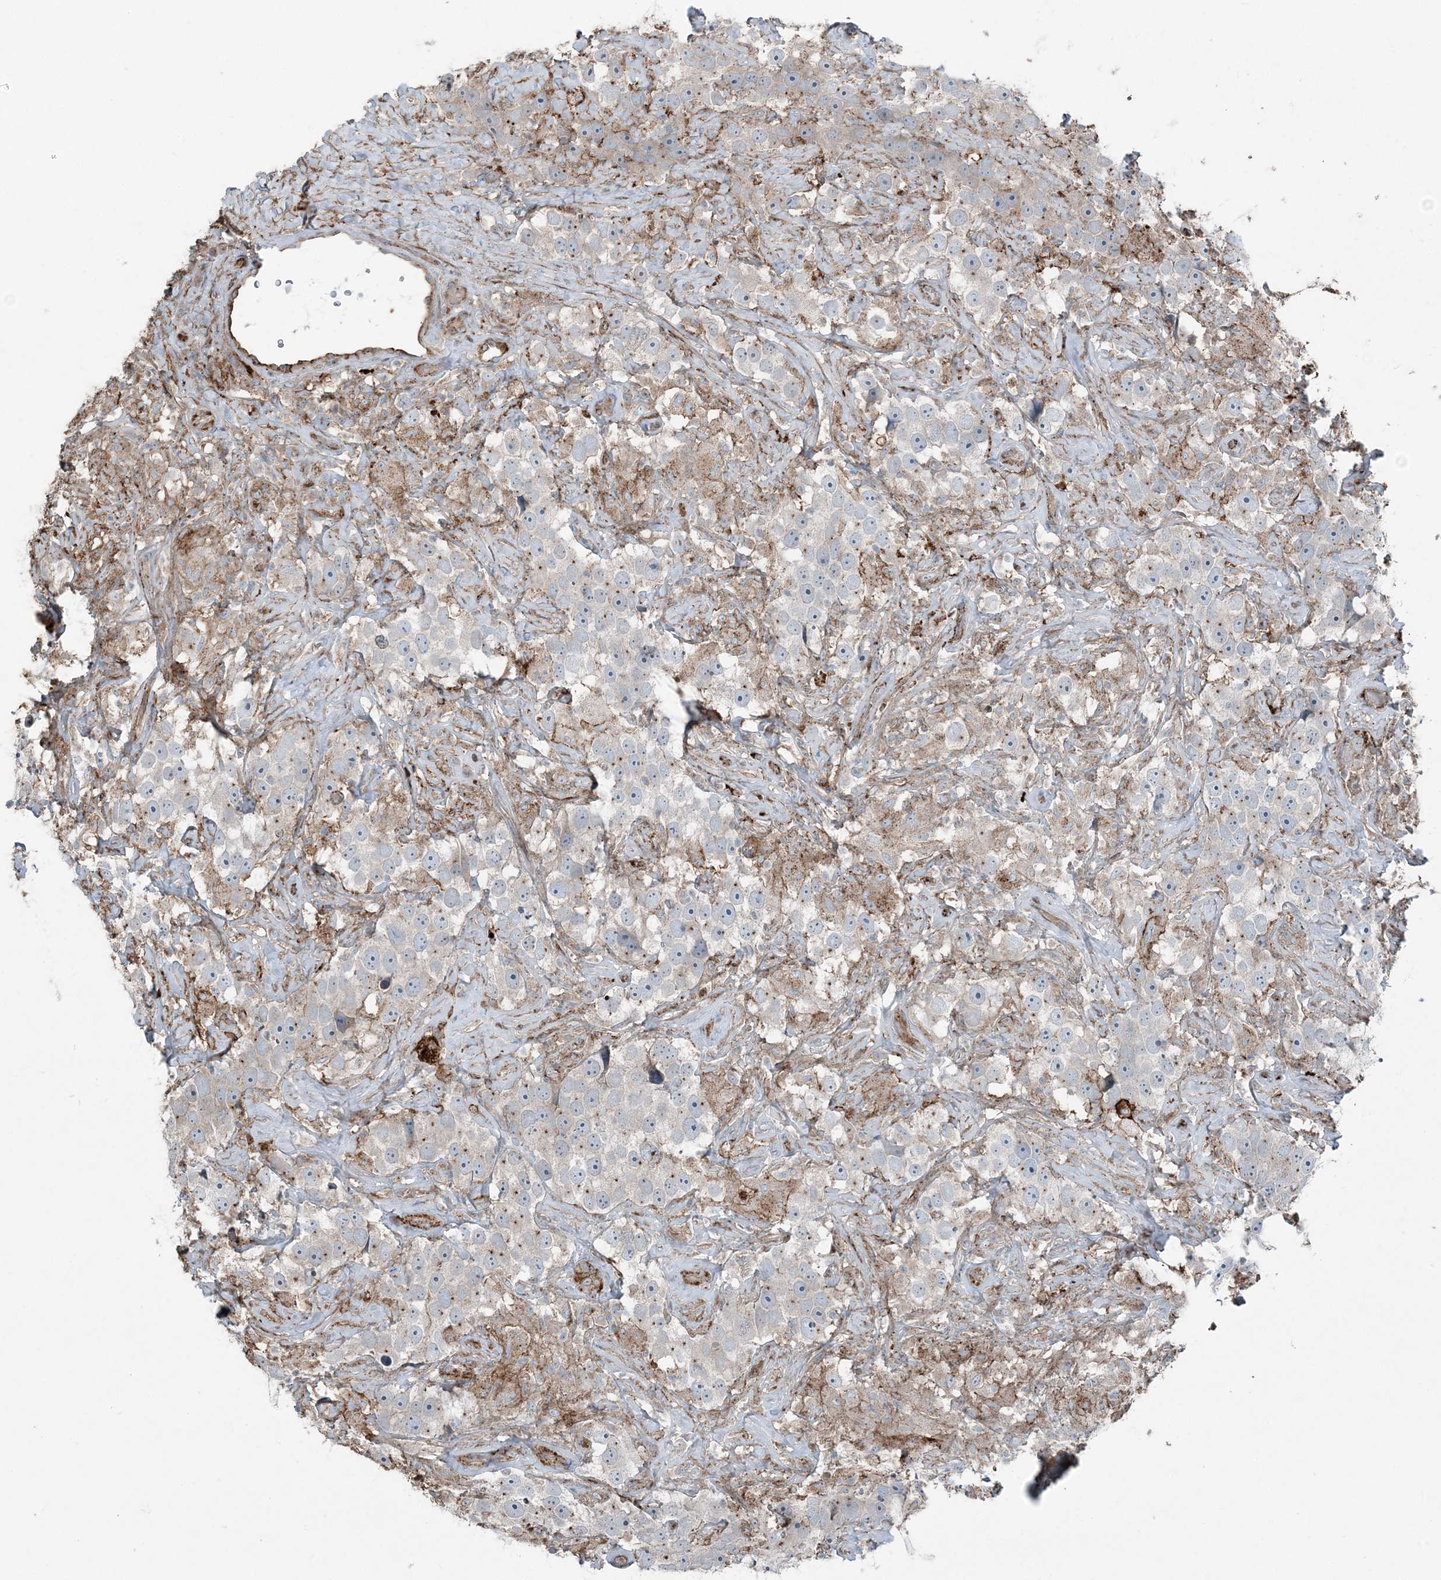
{"staining": {"intensity": "weak", "quantity": "<25%", "location": "cytoplasmic/membranous"}, "tissue": "testis cancer", "cell_type": "Tumor cells", "image_type": "cancer", "snomed": [{"axis": "morphology", "description": "Seminoma, NOS"}, {"axis": "topography", "description": "Testis"}], "caption": "An immunohistochemistry (IHC) image of testis cancer is shown. There is no staining in tumor cells of testis cancer. The staining was performed using DAB (3,3'-diaminobenzidine) to visualize the protein expression in brown, while the nuclei were stained in blue with hematoxylin (Magnification: 20x).", "gene": "KY", "patient": {"sex": "male", "age": 49}}